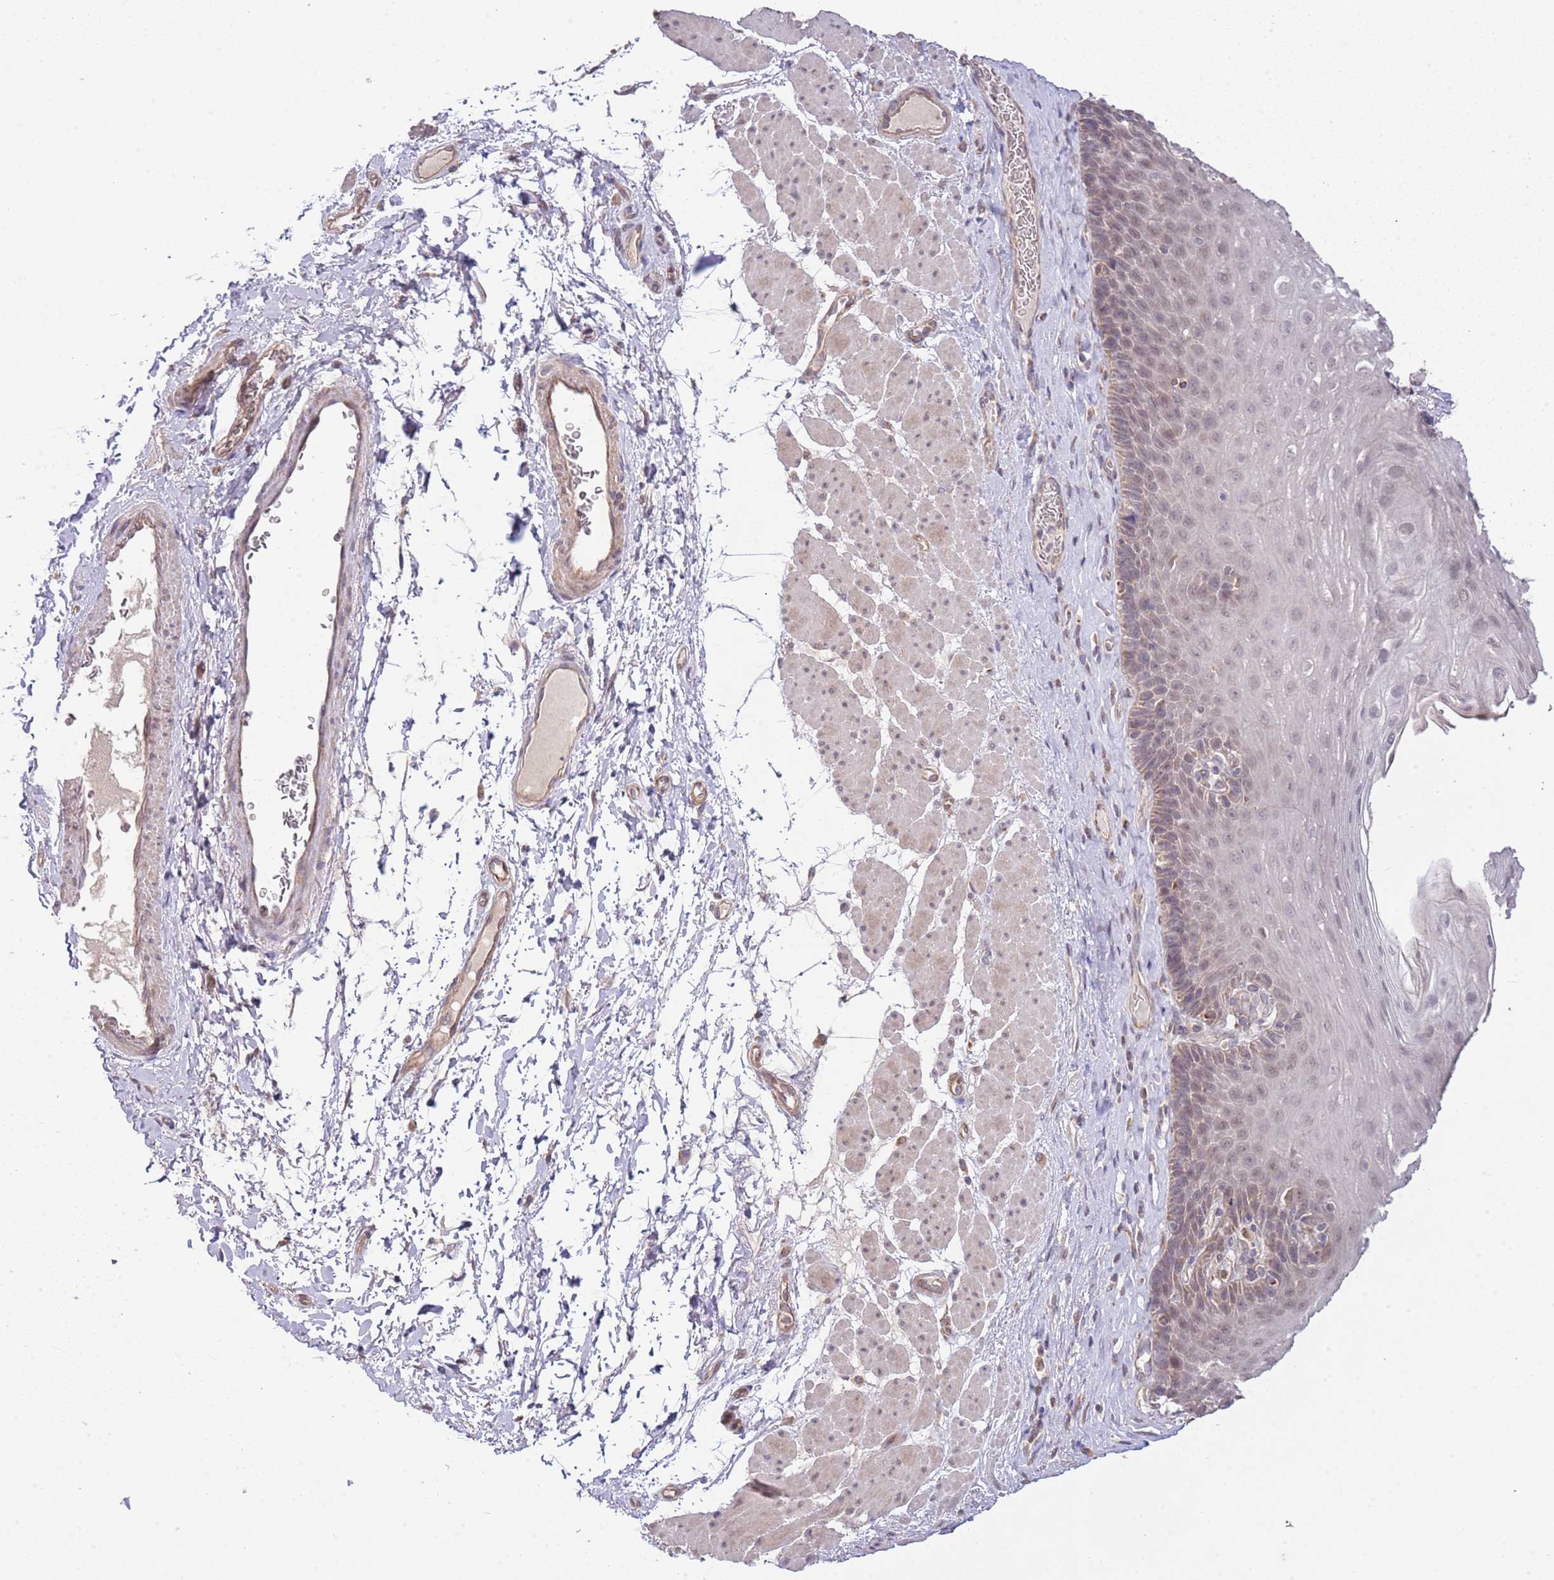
{"staining": {"intensity": "weak", "quantity": "25%-75%", "location": "cytoplasmic/membranous"}, "tissue": "esophagus", "cell_type": "Squamous epithelial cells", "image_type": "normal", "snomed": [{"axis": "morphology", "description": "Normal tissue, NOS"}, {"axis": "topography", "description": "Esophagus"}], "caption": "Squamous epithelial cells demonstrate low levels of weak cytoplasmic/membranous positivity in approximately 25%-75% of cells in normal esophagus. Nuclei are stained in blue.", "gene": "IVD", "patient": {"sex": "female", "age": 66}}